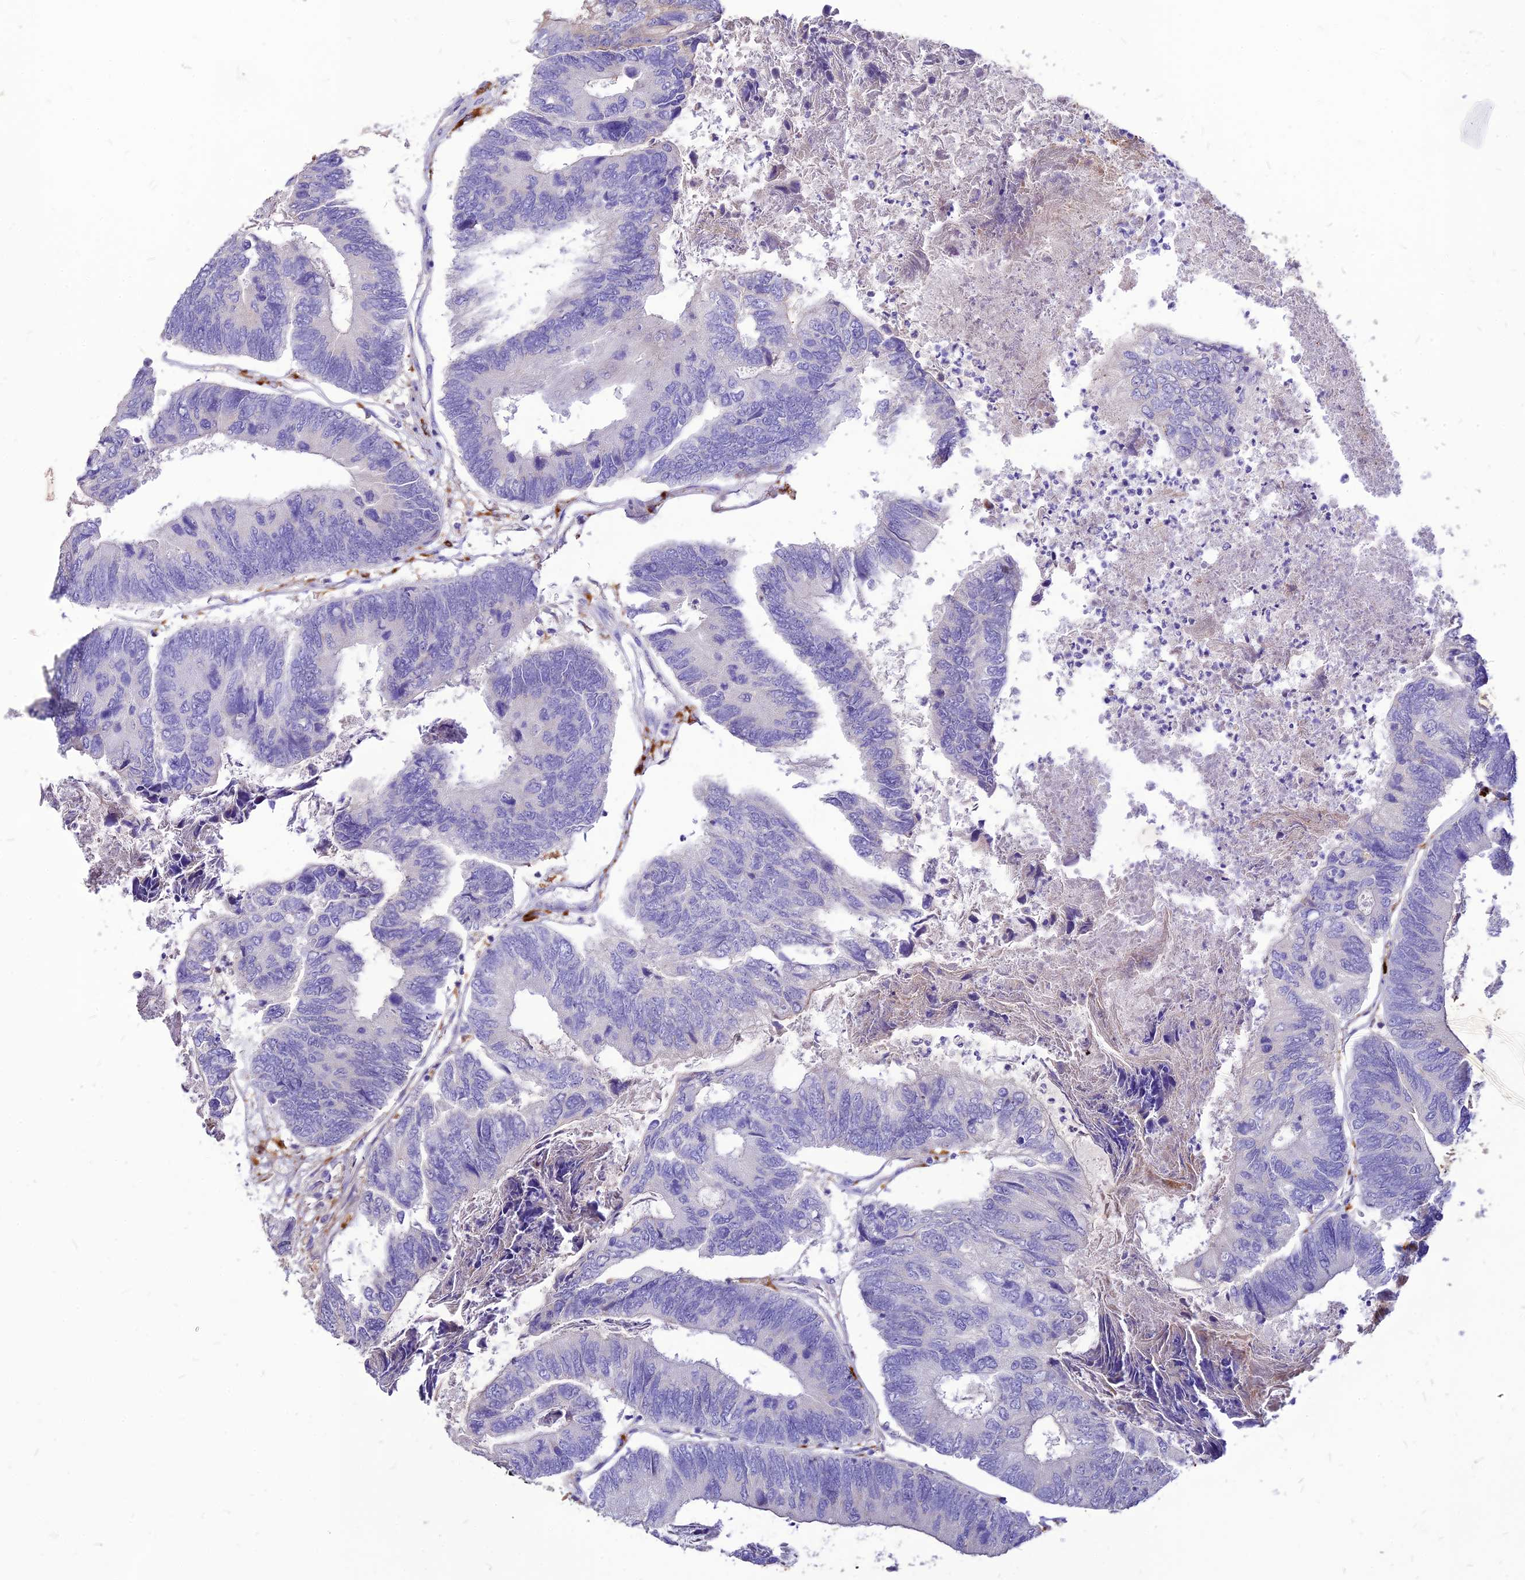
{"staining": {"intensity": "negative", "quantity": "none", "location": "none"}, "tissue": "colorectal cancer", "cell_type": "Tumor cells", "image_type": "cancer", "snomed": [{"axis": "morphology", "description": "Adenocarcinoma, NOS"}, {"axis": "topography", "description": "Colon"}], "caption": "High power microscopy photomicrograph of an IHC micrograph of colorectal cancer, revealing no significant positivity in tumor cells.", "gene": "RIMOC1", "patient": {"sex": "female", "age": 67}}